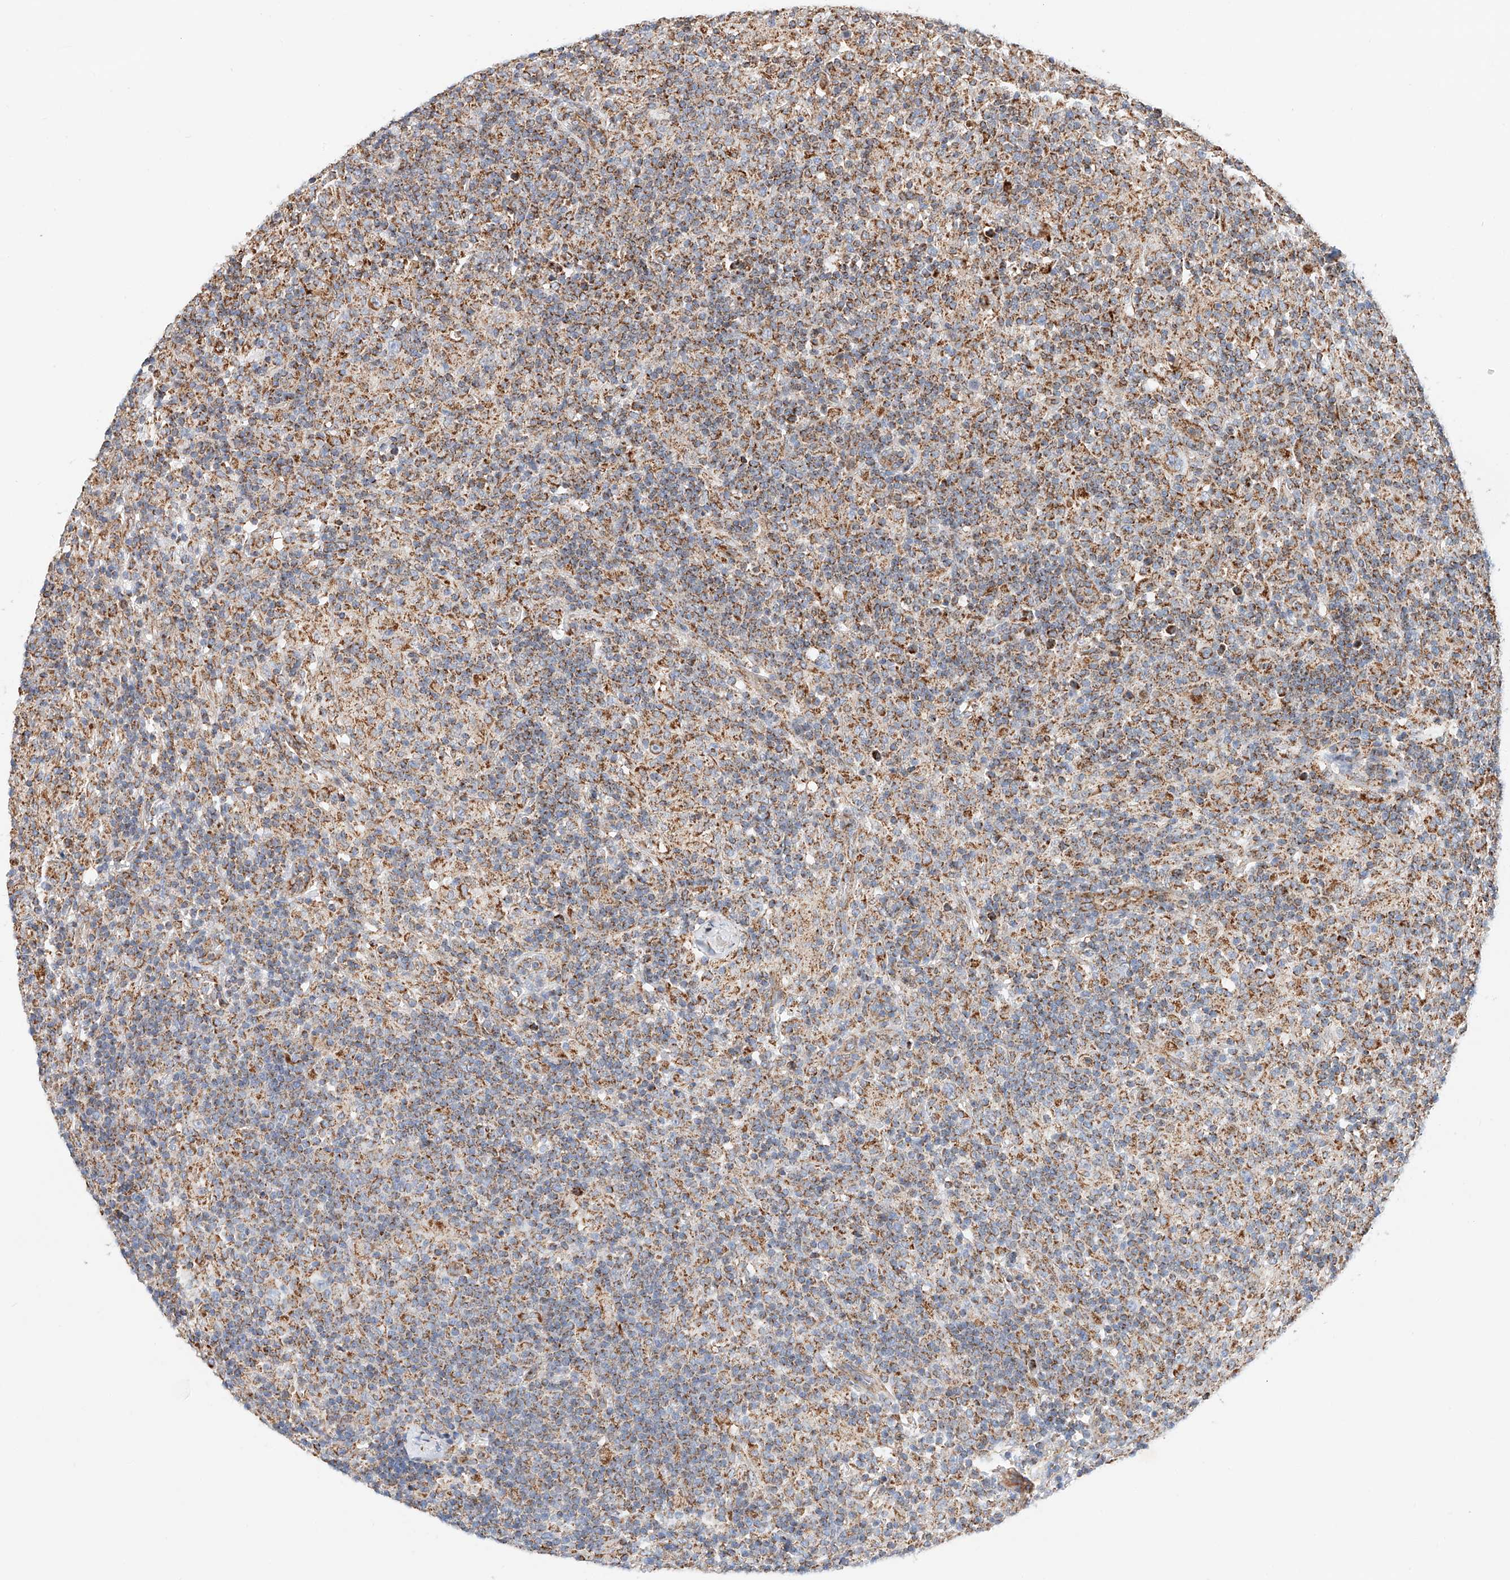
{"staining": {"intensity": "weak", "quantity": "25%-75%", "location": "cytoplasmic/membranous"}, "tissue": "lymphoma", "cell_type": "Tumor cells", "image_type": "cancer", "snomed": [{"axis": "morphology", "description": "Hodgkin's disease, NOS"}, {"axis": "topography", "description": "Lymph node"}], "caption": "This is a photomicrograph of immunohistochemistry staining of lymphoma, which shows weak staining in the cytoplasmic/membranous of tumor cells.", "gene": "NDUFV3", "patient": {"sex": "male", "age": 70}}